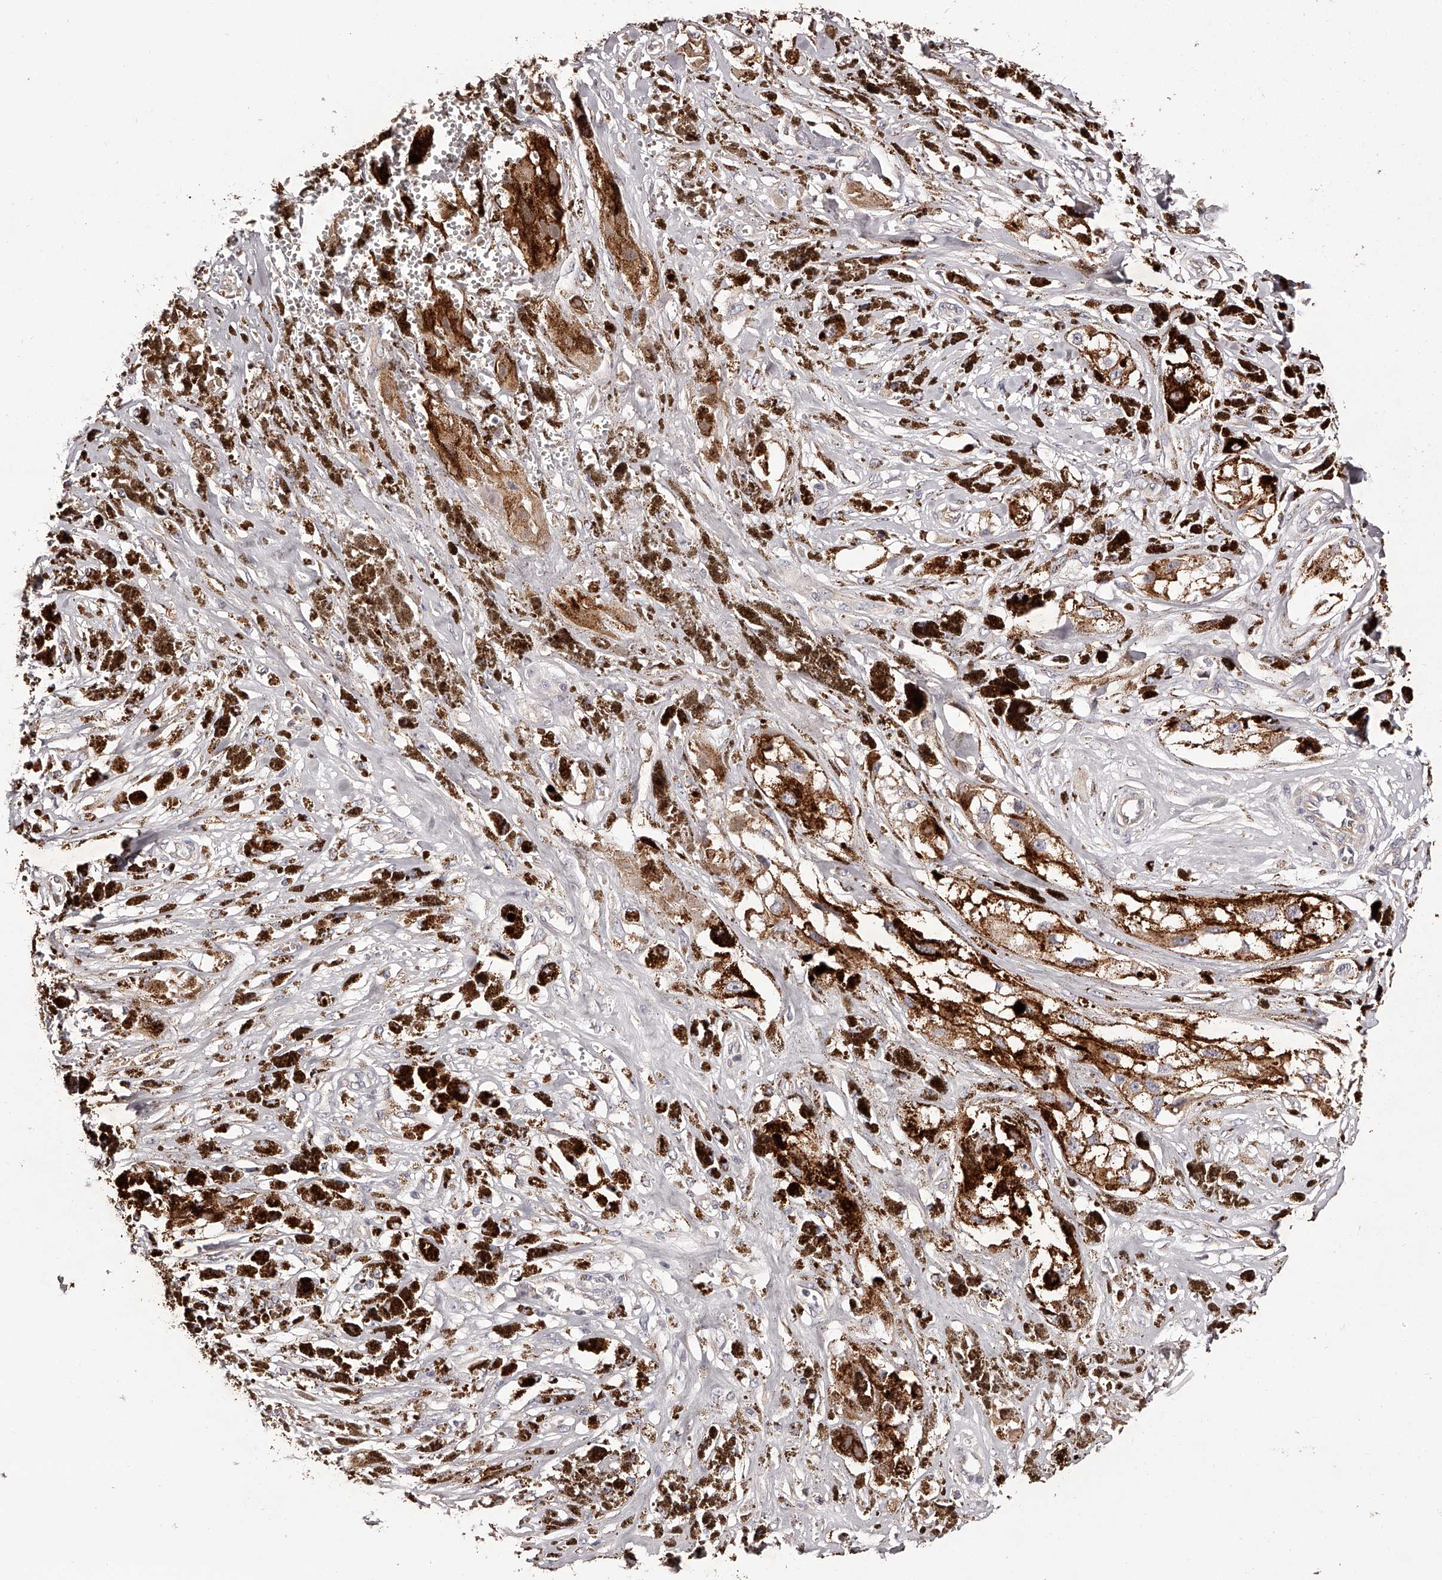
{"staining": {"intensity": "moderate", "quantity": ">75%", "location": "cytoplasmic/membranous"}, "tissue": "melanoma", "cell_type": "Tumor cells", "image_type": "cancer", "snomed": [{"axis": "morphology", "description": "Malignant melanoma, NOS"}, {"axis": "topography", "description": "Skin"}], "caption": "Moderate cytoplasmic/membranous expression for a protein is present in about >75% of tumor cells of malignant melanoma using immunohistochemistry.", "gene": "ODF2L", "patient": {"sex": "male", "age": 88}}